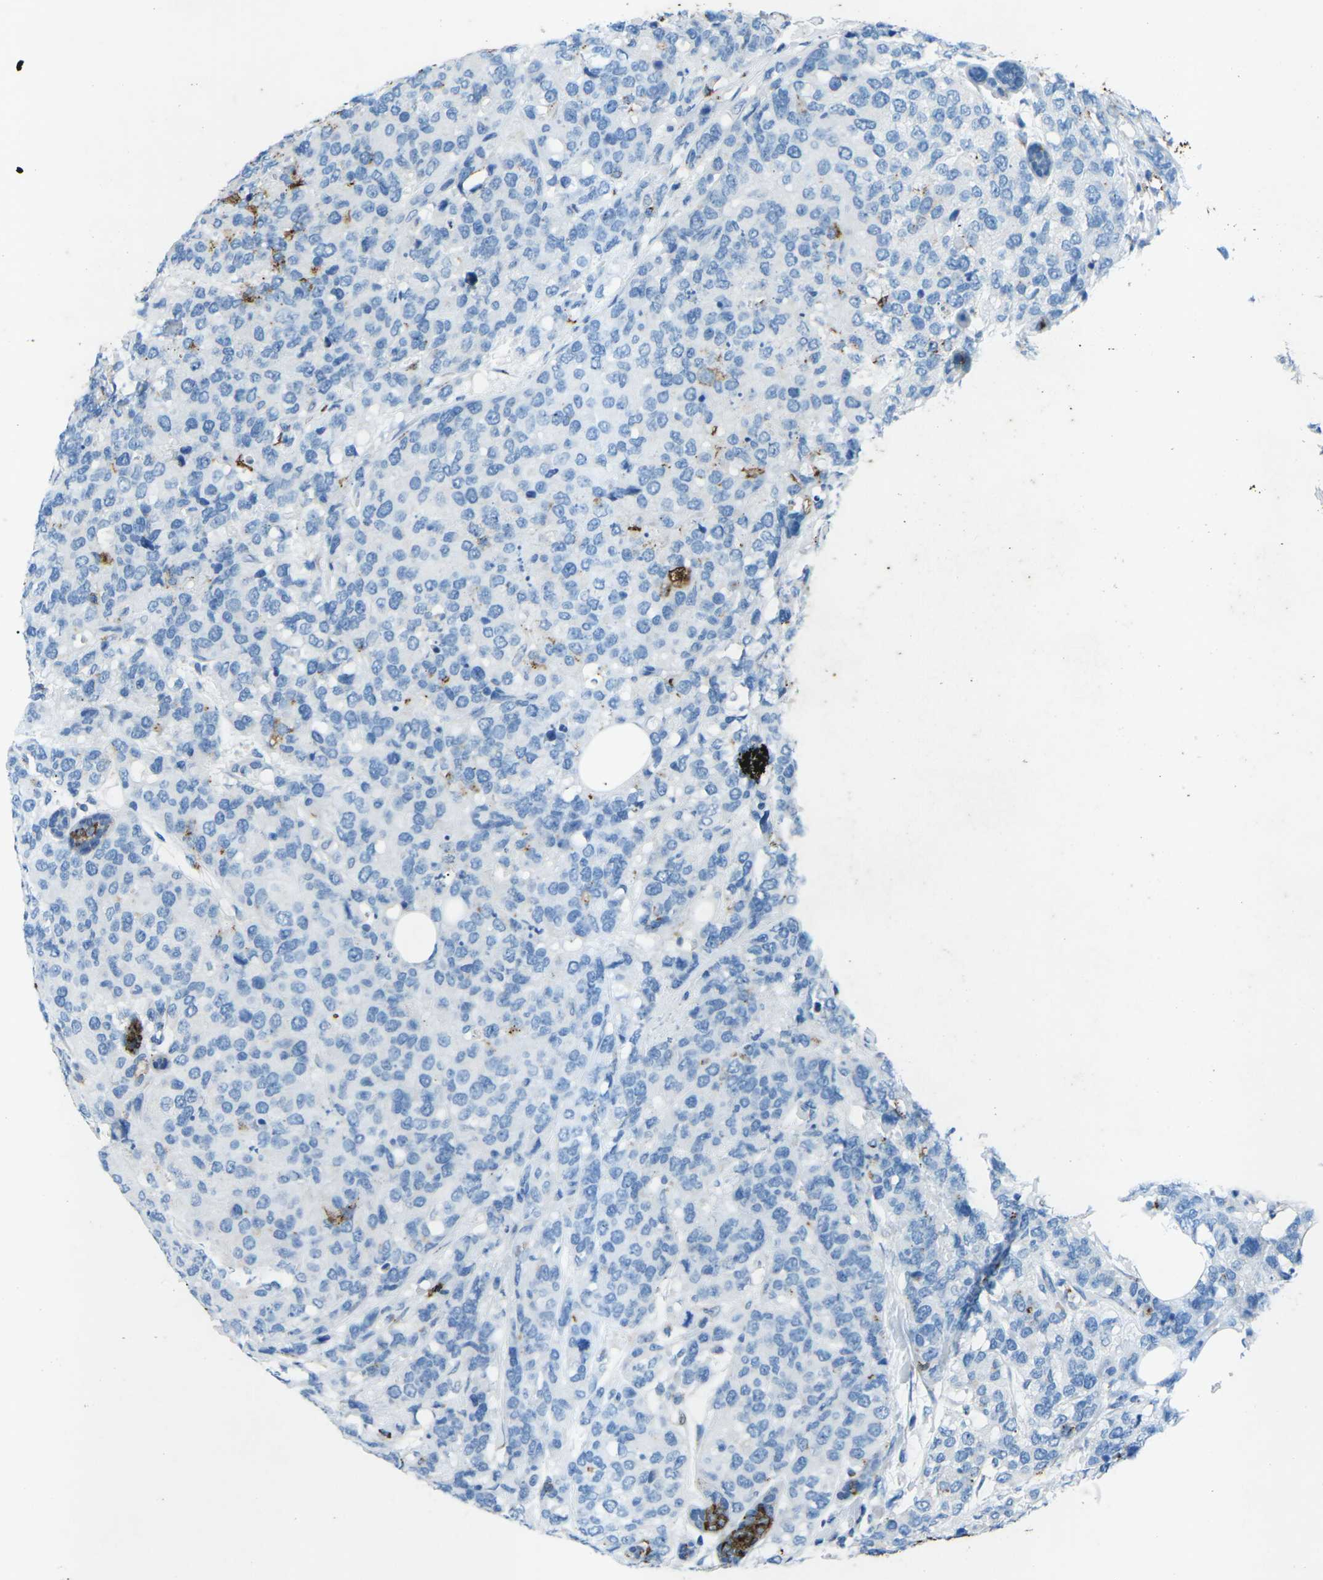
{"staining": {"intensity": "negative", "quantity": "none", "location": "none"}, "tissue": "breast cancer", "cell_type": "Tumor cells", "image_type": "cancer", "snomed": [{"axis": "morphology", "description": "Lobular carcinoma"}, {"axis": "topography", "description": "Breast"}], "caption": "A high-resolution photomicrograph shows IHC staining of breast lobular carcinoma, which exhibits no significant expression in tumor cells.", "gene": "CTAGE1", "patient": {"sex": "female", "age": 59}}